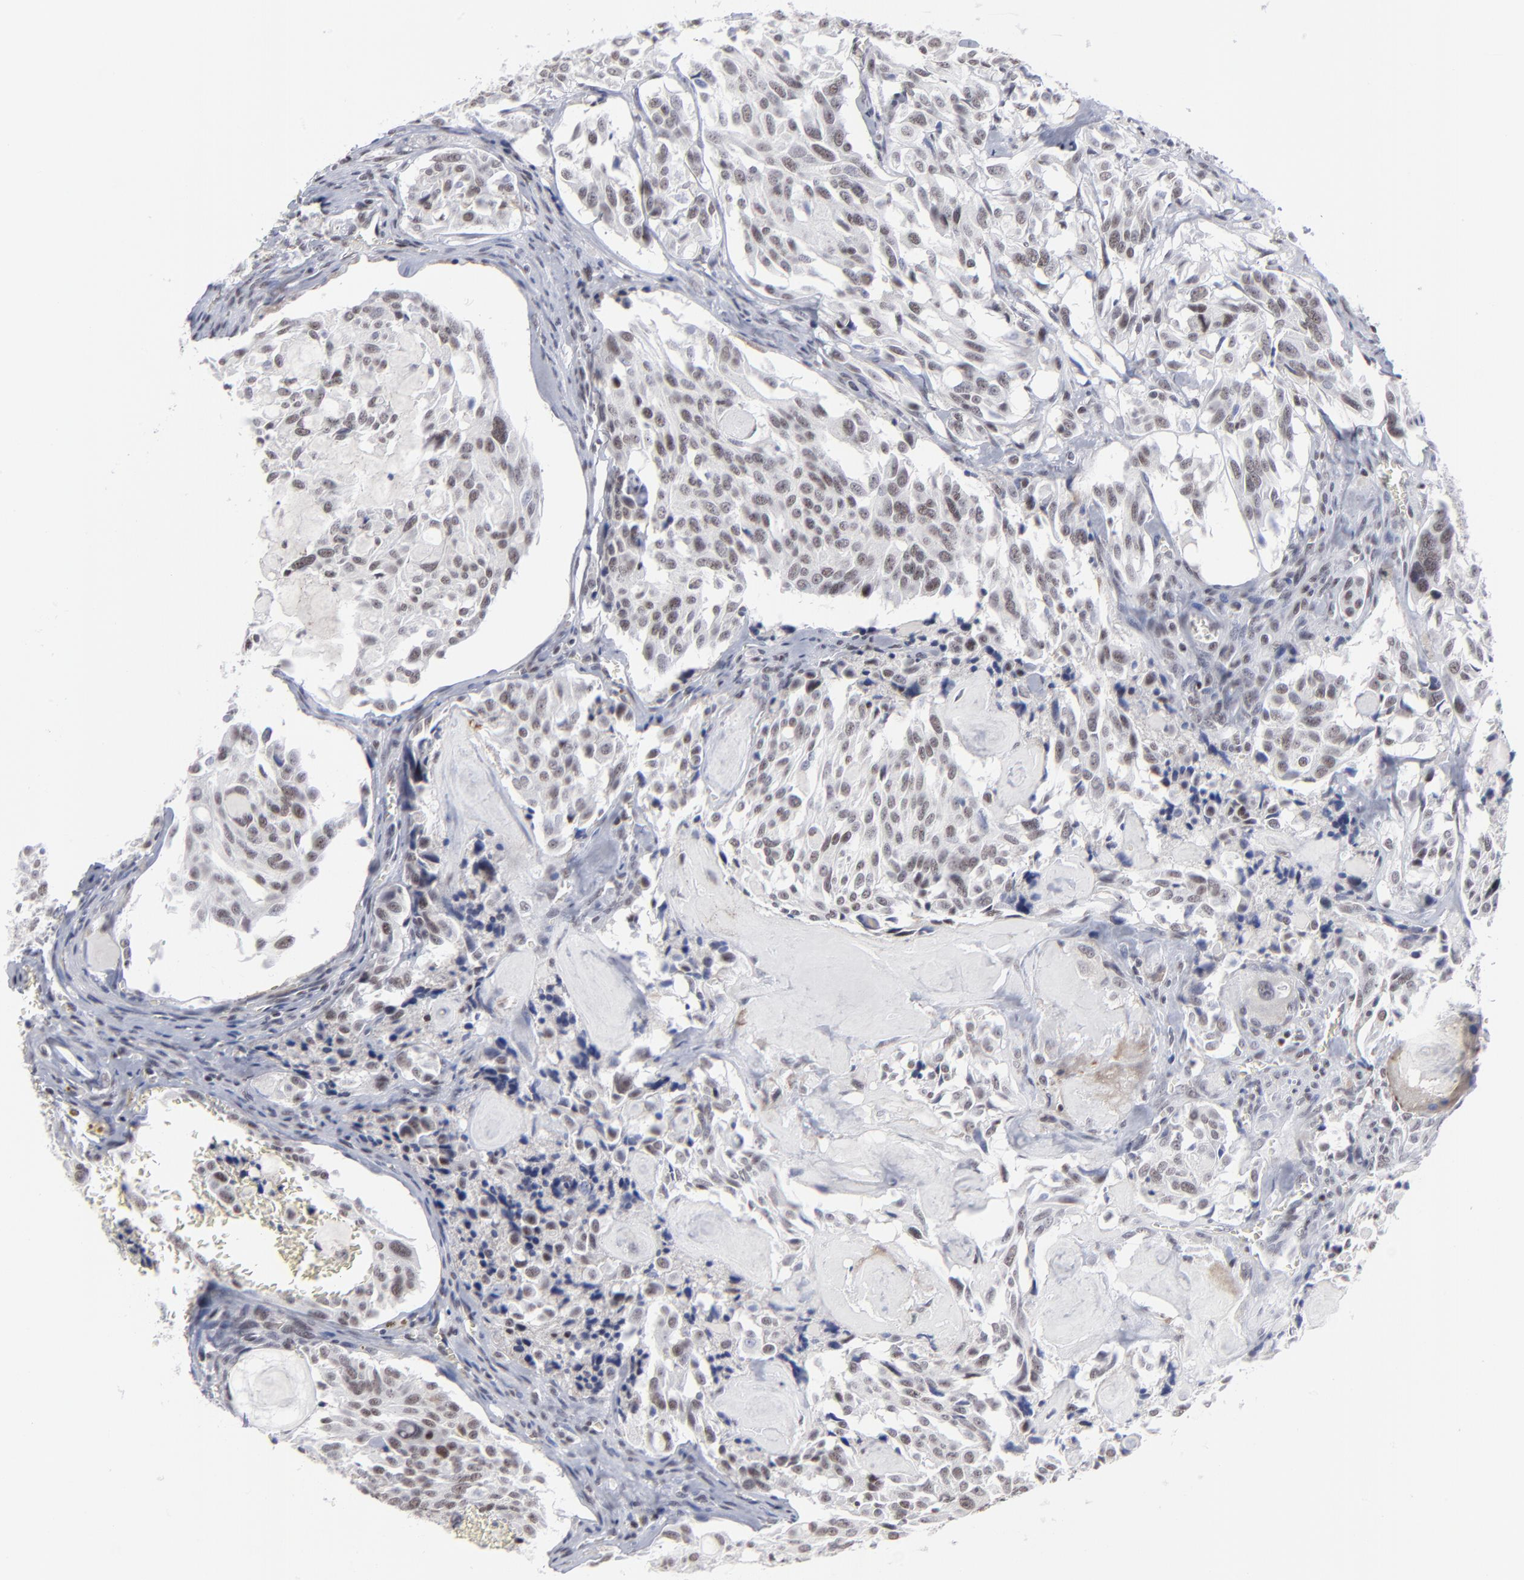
{"staining": {"intensity": "weak", "quantity": "25%-75%", "location": "nuclear"}, "tissue": "thyroid cancer", "cell_type": "Tumor cells", "image_type": "cancer", "snomed": [{"axis": "morphology", "description": "Carcinoma, NOS"}, {"axis": "morphology", "description": "Carcinoid, malignant, NOS"}, {"axis": "topography", "description": "Thyroid gland"}], "caption": "Thyroid cancer (malignant carcinoid) stained with a protein marker exhibits weak staining in tumor cells.", "gene": "SP2", "patient": {"sex": "male", "age": 33}}